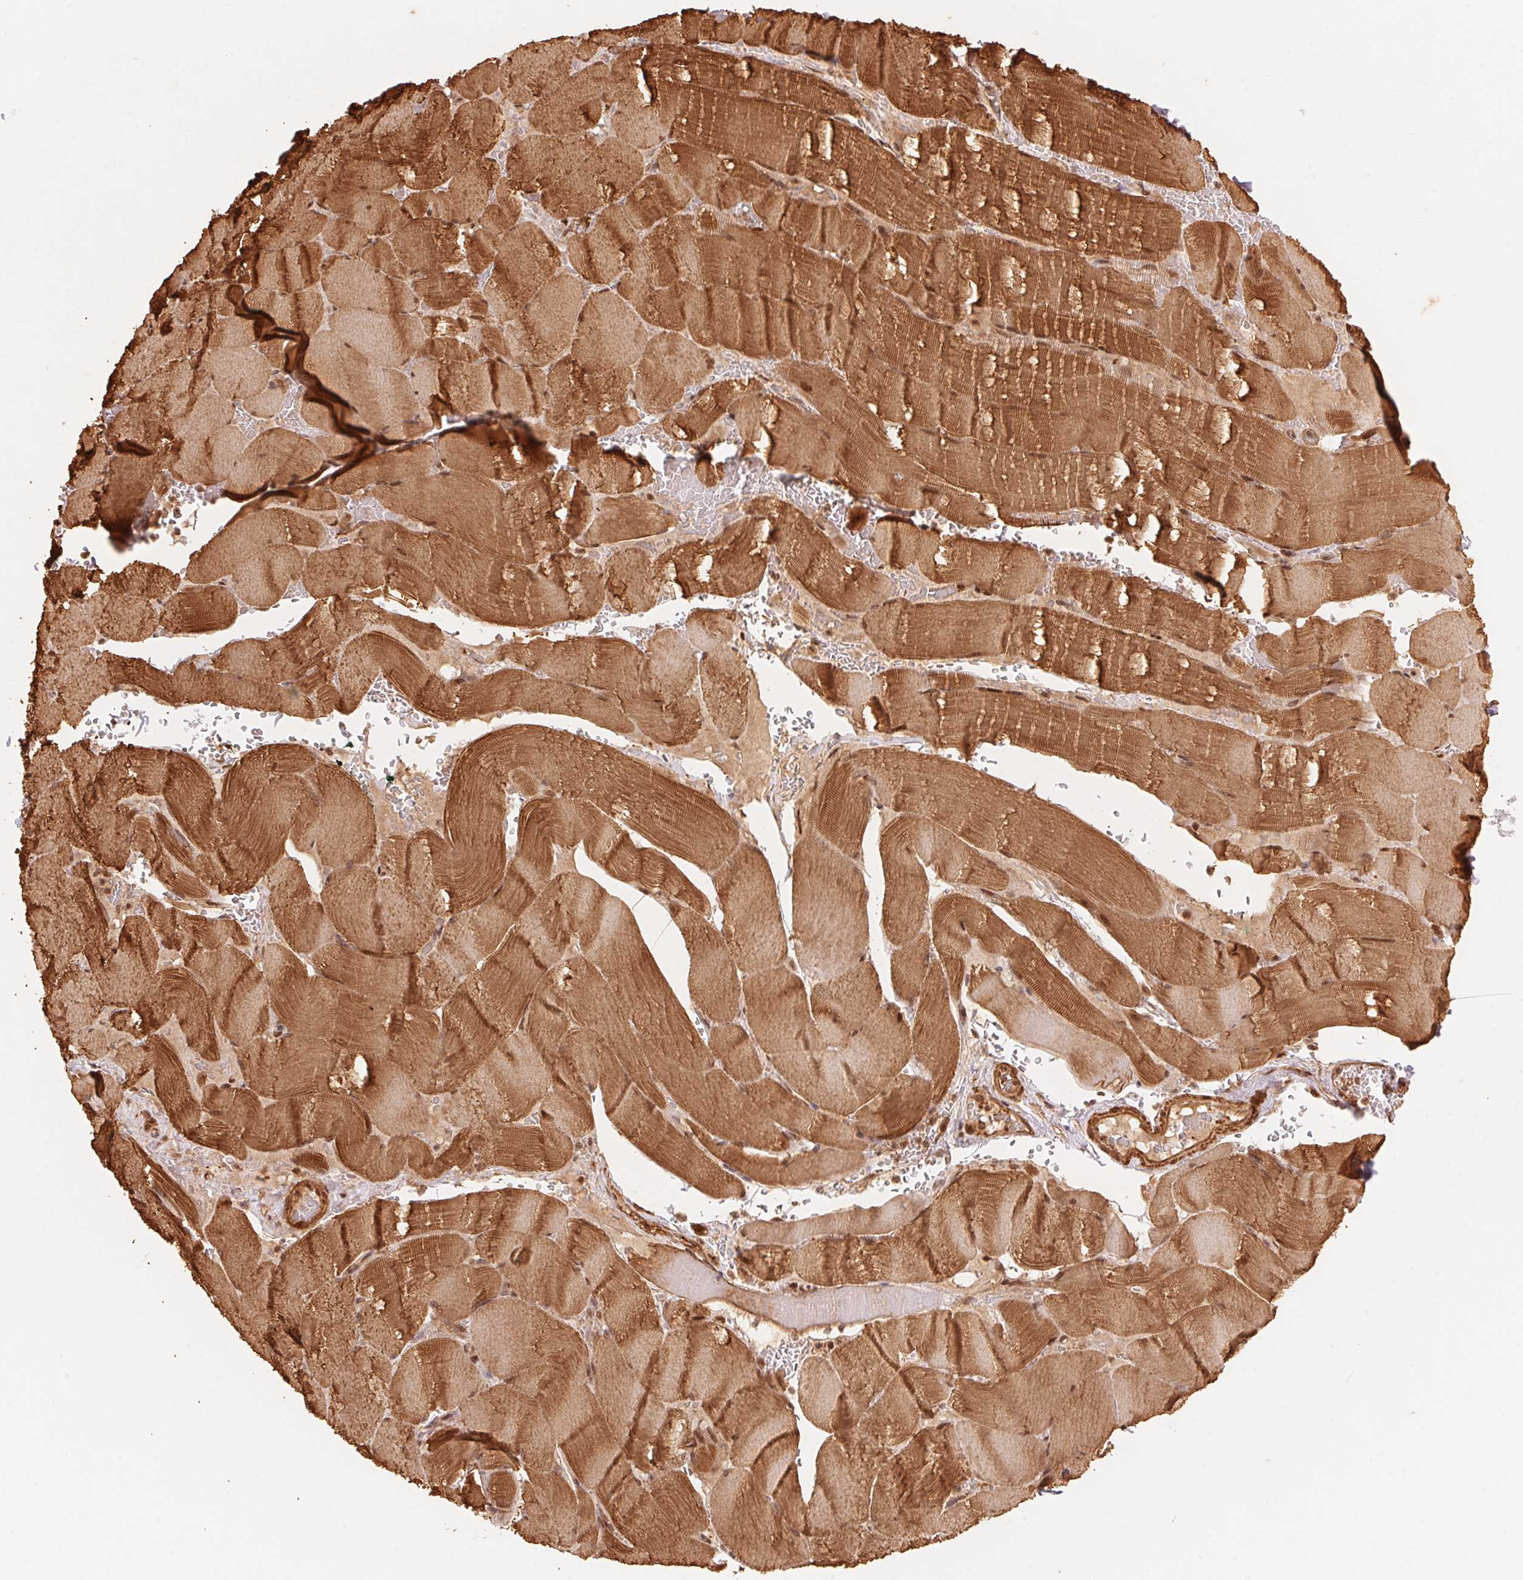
{"staining": {"intensity": "strong", "quantity": ">75%", "location": "cytoplasmic/membranous,nuclear"}, "tissue": "skeletal muscle", "cell_type": "Myocytes", "image_type": "normal", "snomed": [{"axis": "morphology", "description": "Normal tissue, NOS"}, {"axis": "topography", "description": "Skeletal muscle"}], "caption": "Immunohistochemical staining of normal human skeletal muscle displays high levels of strong cytoplasmic/membranous,nuclear staining in about >75% of myocytes.", "gene": "TNIP2", "patient": {"sex": "male", "age": 56}}